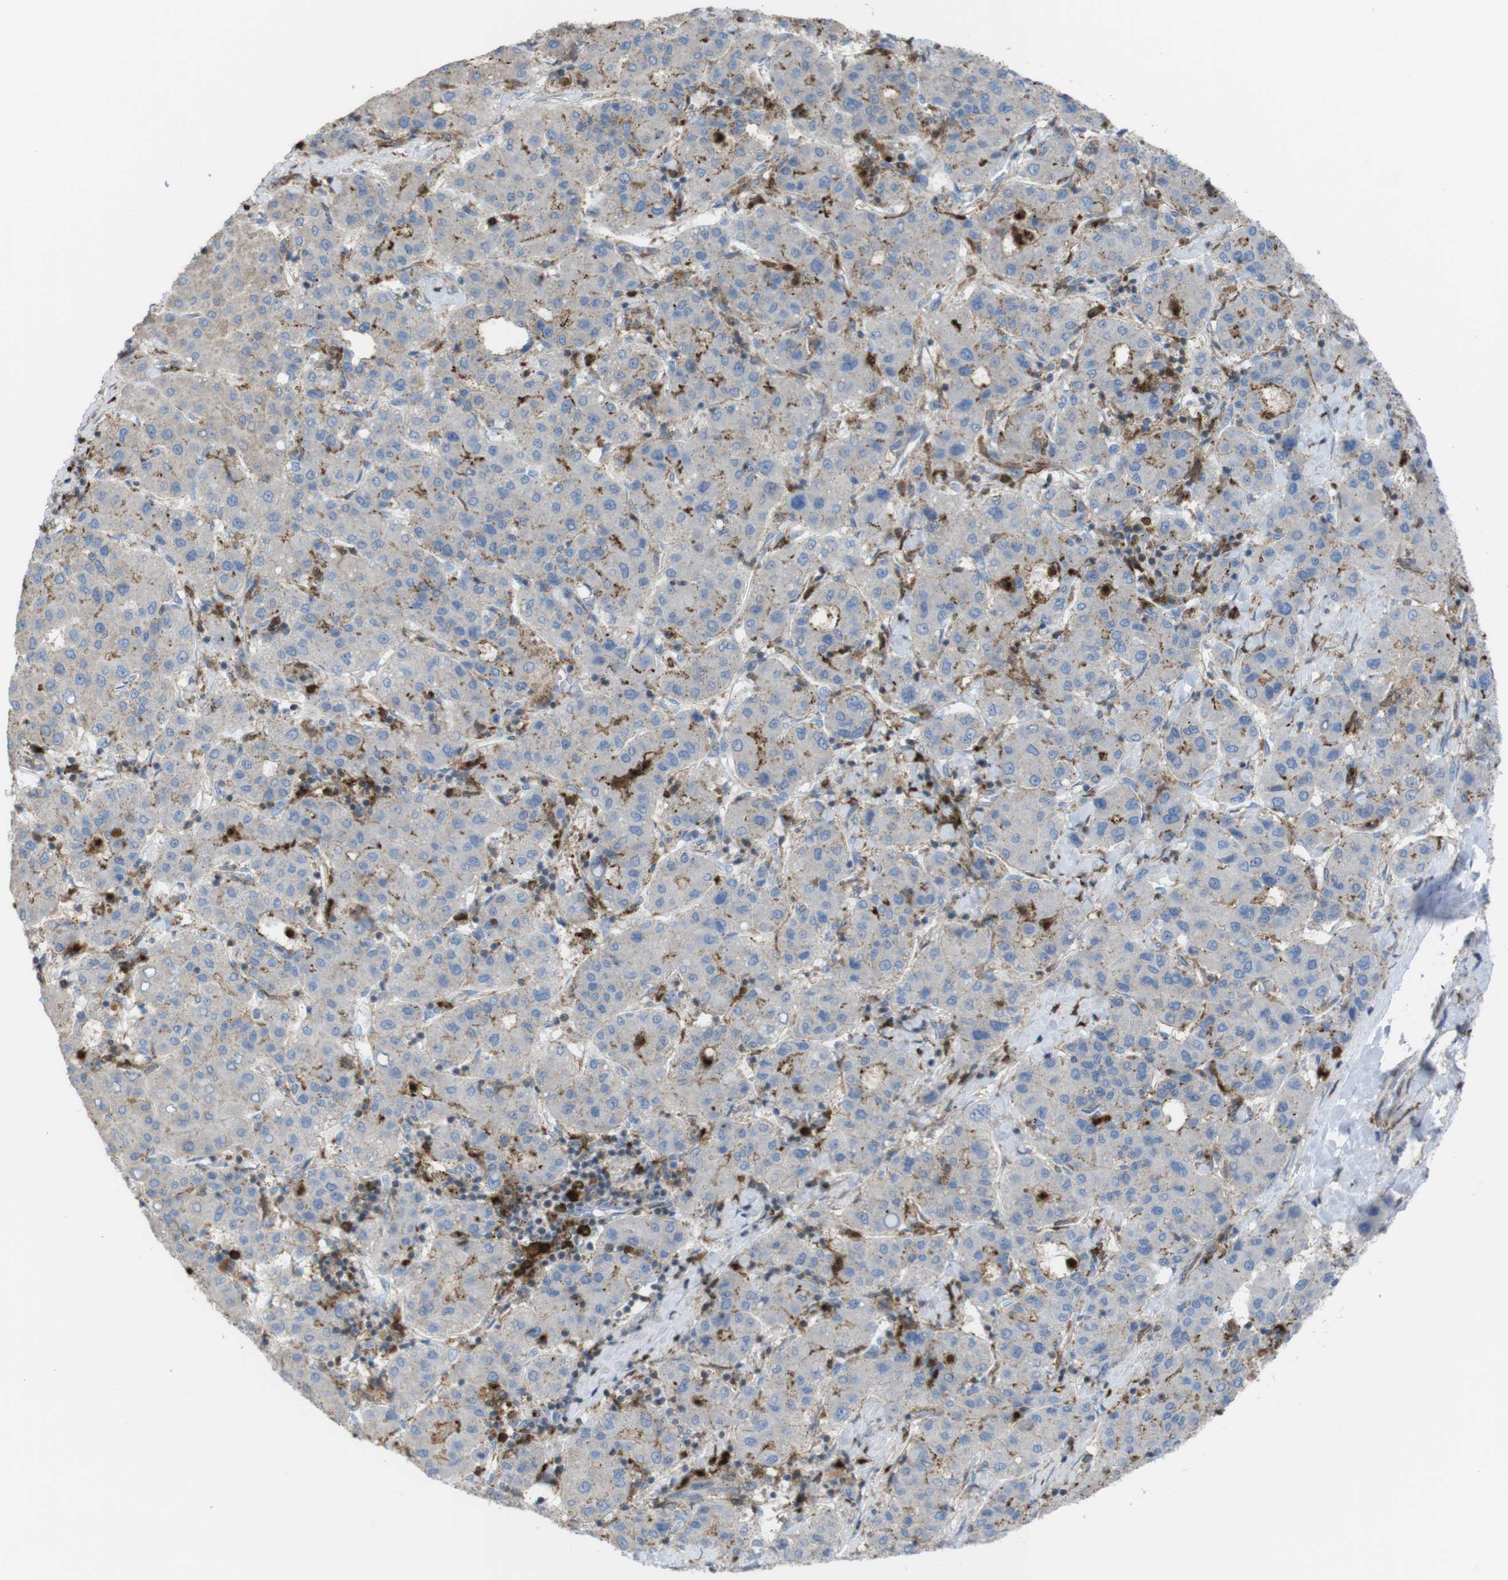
{"staining": {"intensity": "weak", "quantity": "25%-75%", "location": "cytoplasmic/membranous"}, "tissue": "liver cancer", "cell_type": "Tumor cells", "image_type": "cancer", "snomed": [{"axis": "morphology", "description": "Carcinoma, Hepatocellular, NOS"}, {"axis": "topography", "description": "Liver"}], "caption": "High-magnification brightfield microscopy of liver cancer stained with DAB (brown) and counterstained with hematoxylin (blue). tumor cells exhibit weak cytoplasmic/membranous staining is identified in about25%-75% of cells. (Brightfield microscopy of DAB IHC at high magnification).", "gene": "PRKCD", "patient": {"sex": "male", "age": 65}}